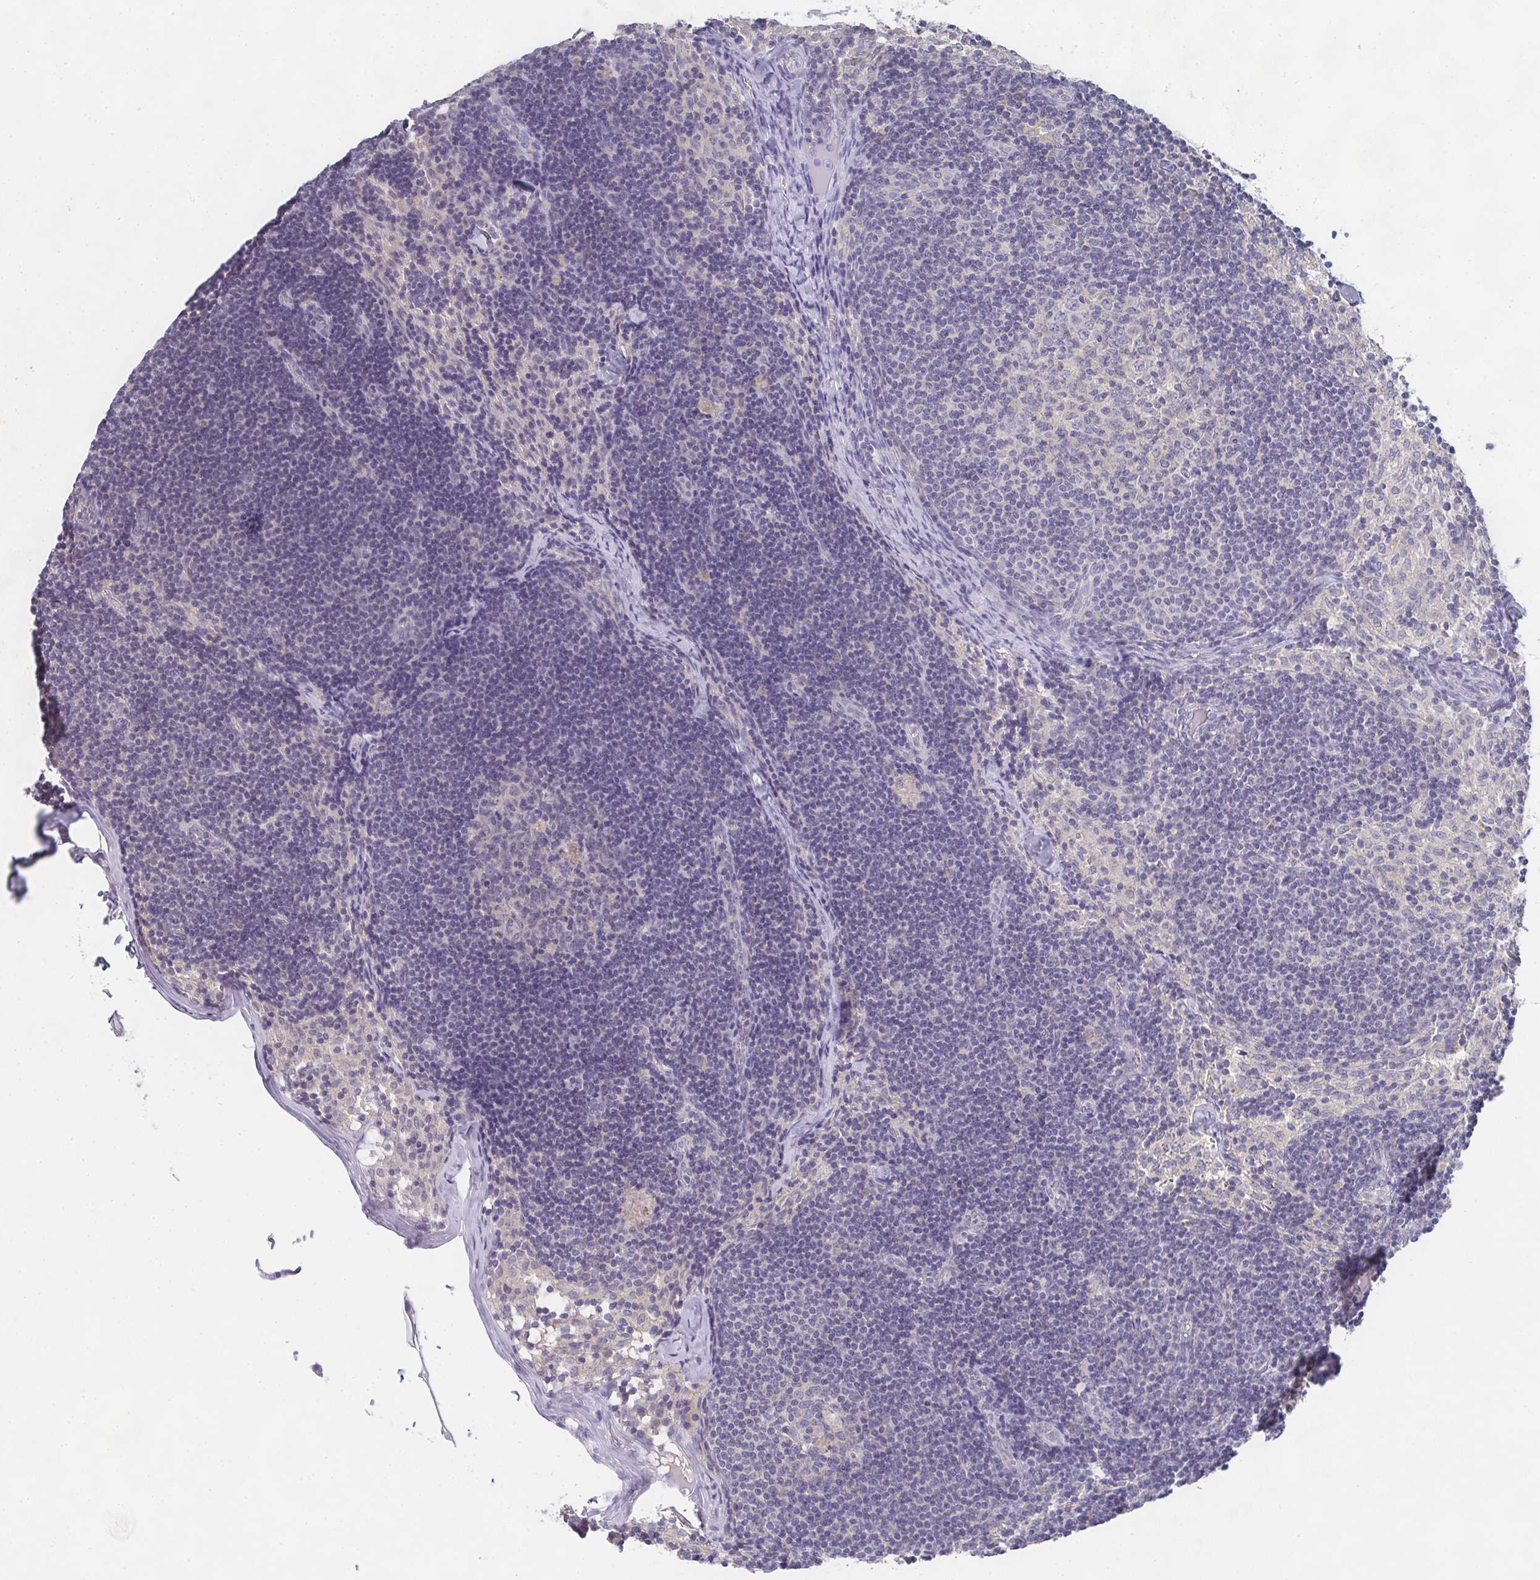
{"staining": {"intensity": "negative", "quantity": "none", "location": "none"}, "tissue": "lymph node", "cell_type": "Germinal center cells", "image_type": "normal", "snomed": [{"axis": "morphology", "description": "Normal tissue, NOS"}, {"axis": "topography", "description": "Lymph node"}], "caption": "High power microscopy photomicrograph of an immunohistochemistry (IHC) photomicrograph of unremarkable lymph node, revealing no significant expression in germinal center cells.", "gene": "CHMP5", "patient": {"sex": "female", "age": 31}}